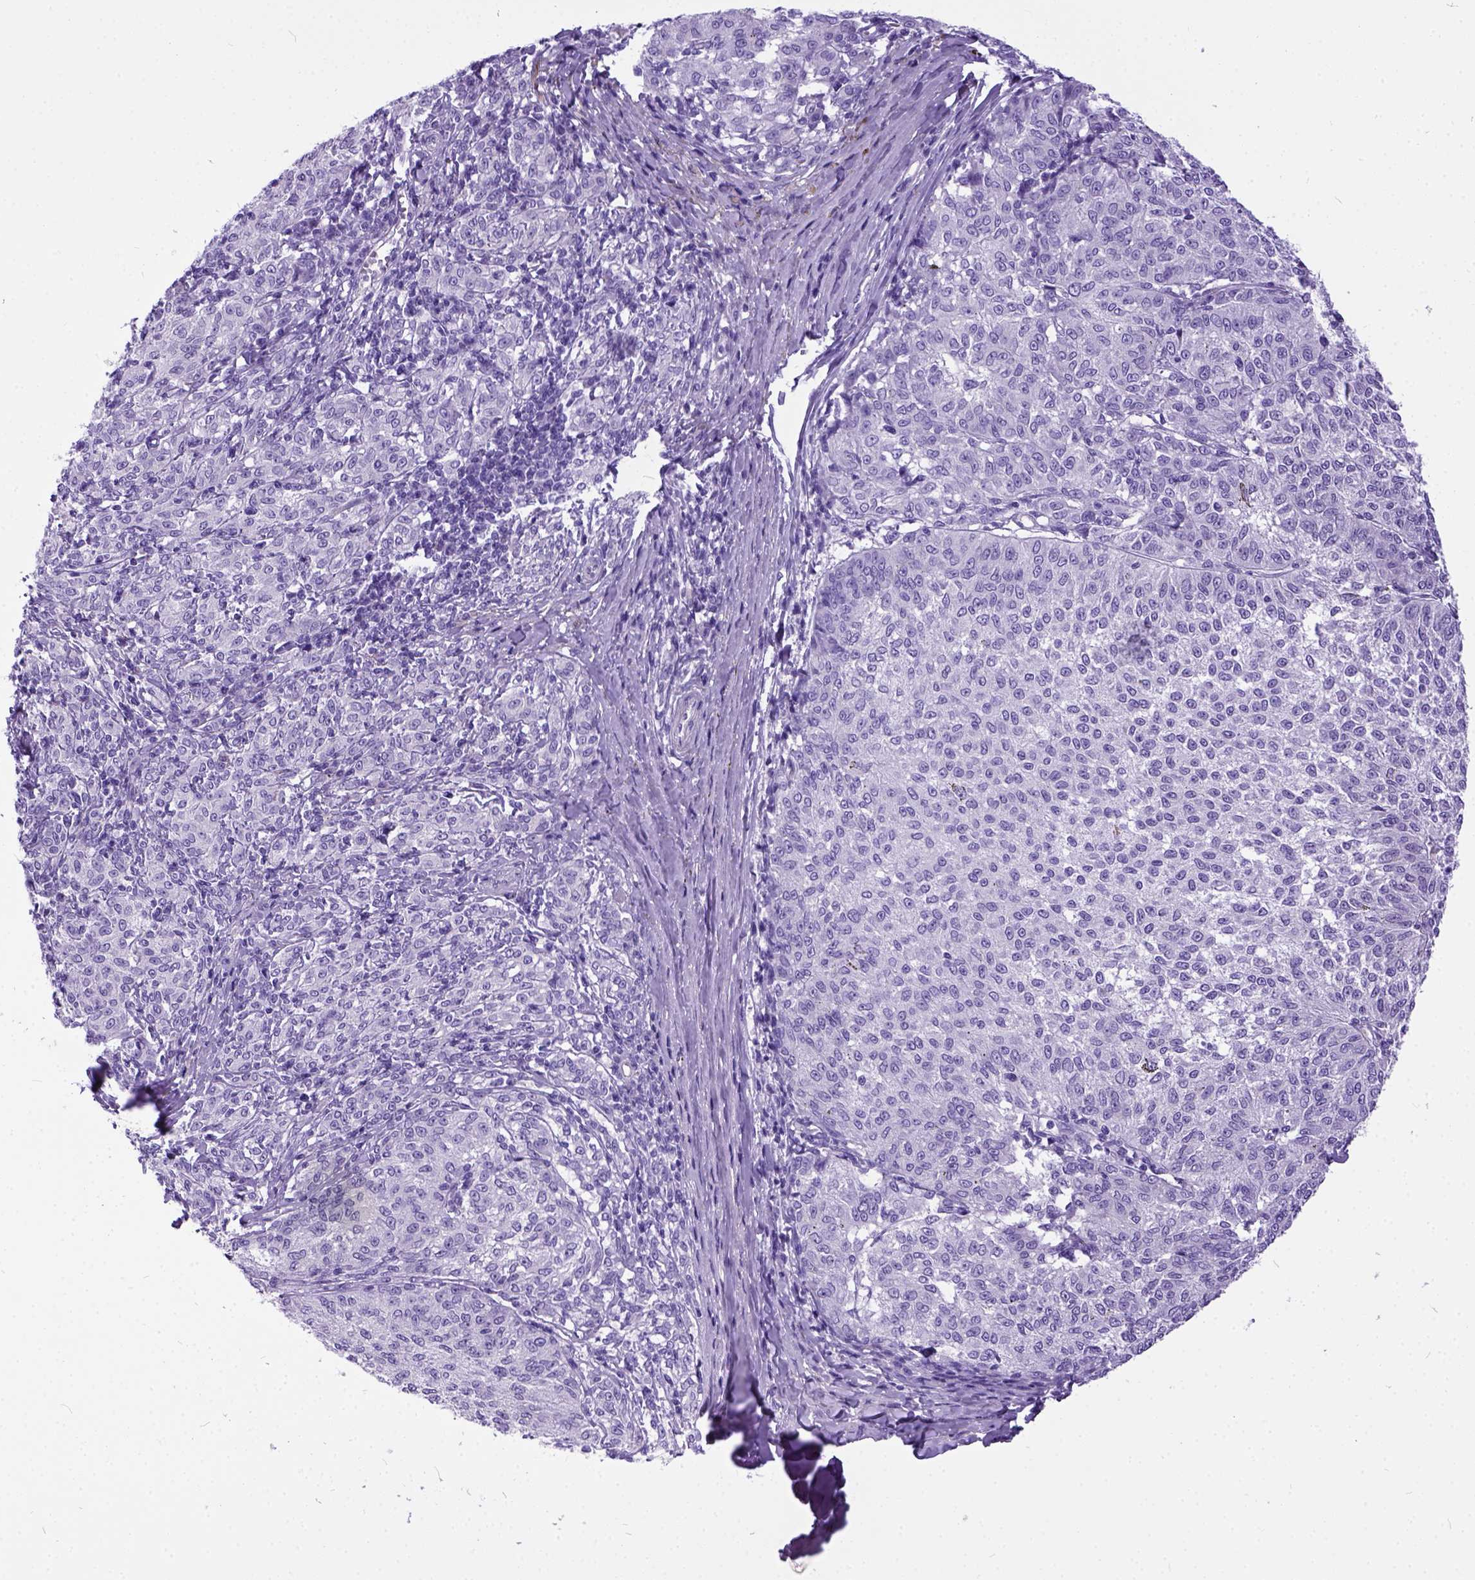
{"staining": {"intensity": "negative", "quantity": "none", "location": "none"}, "tissue": "melanoma", "cell_type": "Tumor cells", "image_type": "cancer", "snomed": [{"axis": "morphology", "description": "Malignant melanoma, NOS"}, {"axis": "topography", "description": "Skin"}], "caption": "Immunohistochemistry photomicrograph of human malignant melanoma stained for a protein (brown), which exhibits no positivity in tumor cells.", "gene": "IGF2", "patient": {"sex": "female", "age": 72}}